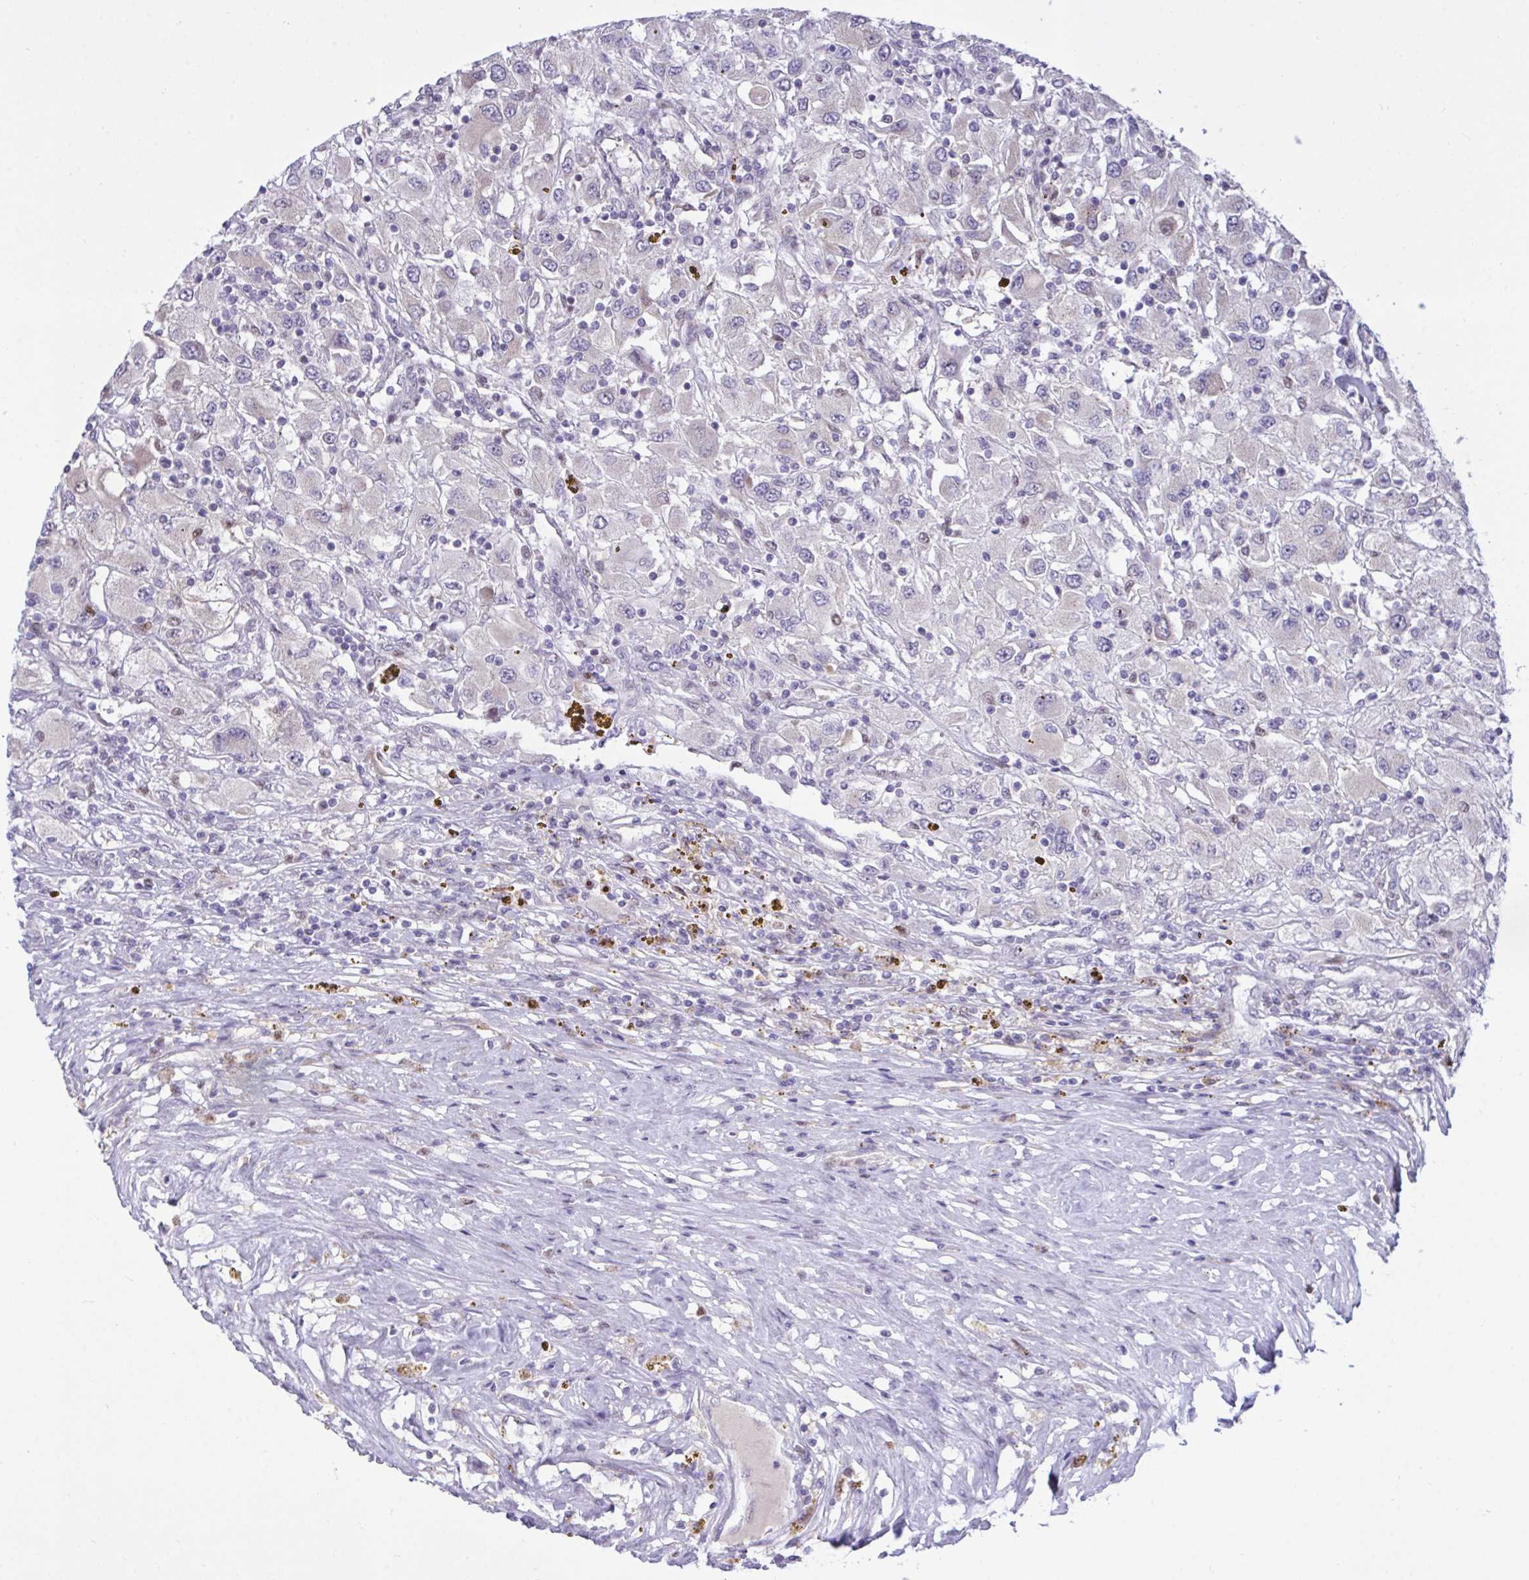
{"staining": {"intensity": "moderate", "quantity": "<25%", "location": "cytoplasmic/membranous"}, "tissue": "renal cancer", "cell_type": "Tumor cells", "image_type": "cancer", "snomed": [{"axis": "morphology", "description": "Adenocarcinoma, NOS"}, {"axis": "topography", "description": "Kidney"}], "caption": "A histopathology image of adenocarcinoma (renal) stained for a protein demonstrates moderate cytoplasmic/membranous brown staining in tumor cells.", "gene": "EPOP", "patient": {"sex": "female", "age": 67}}